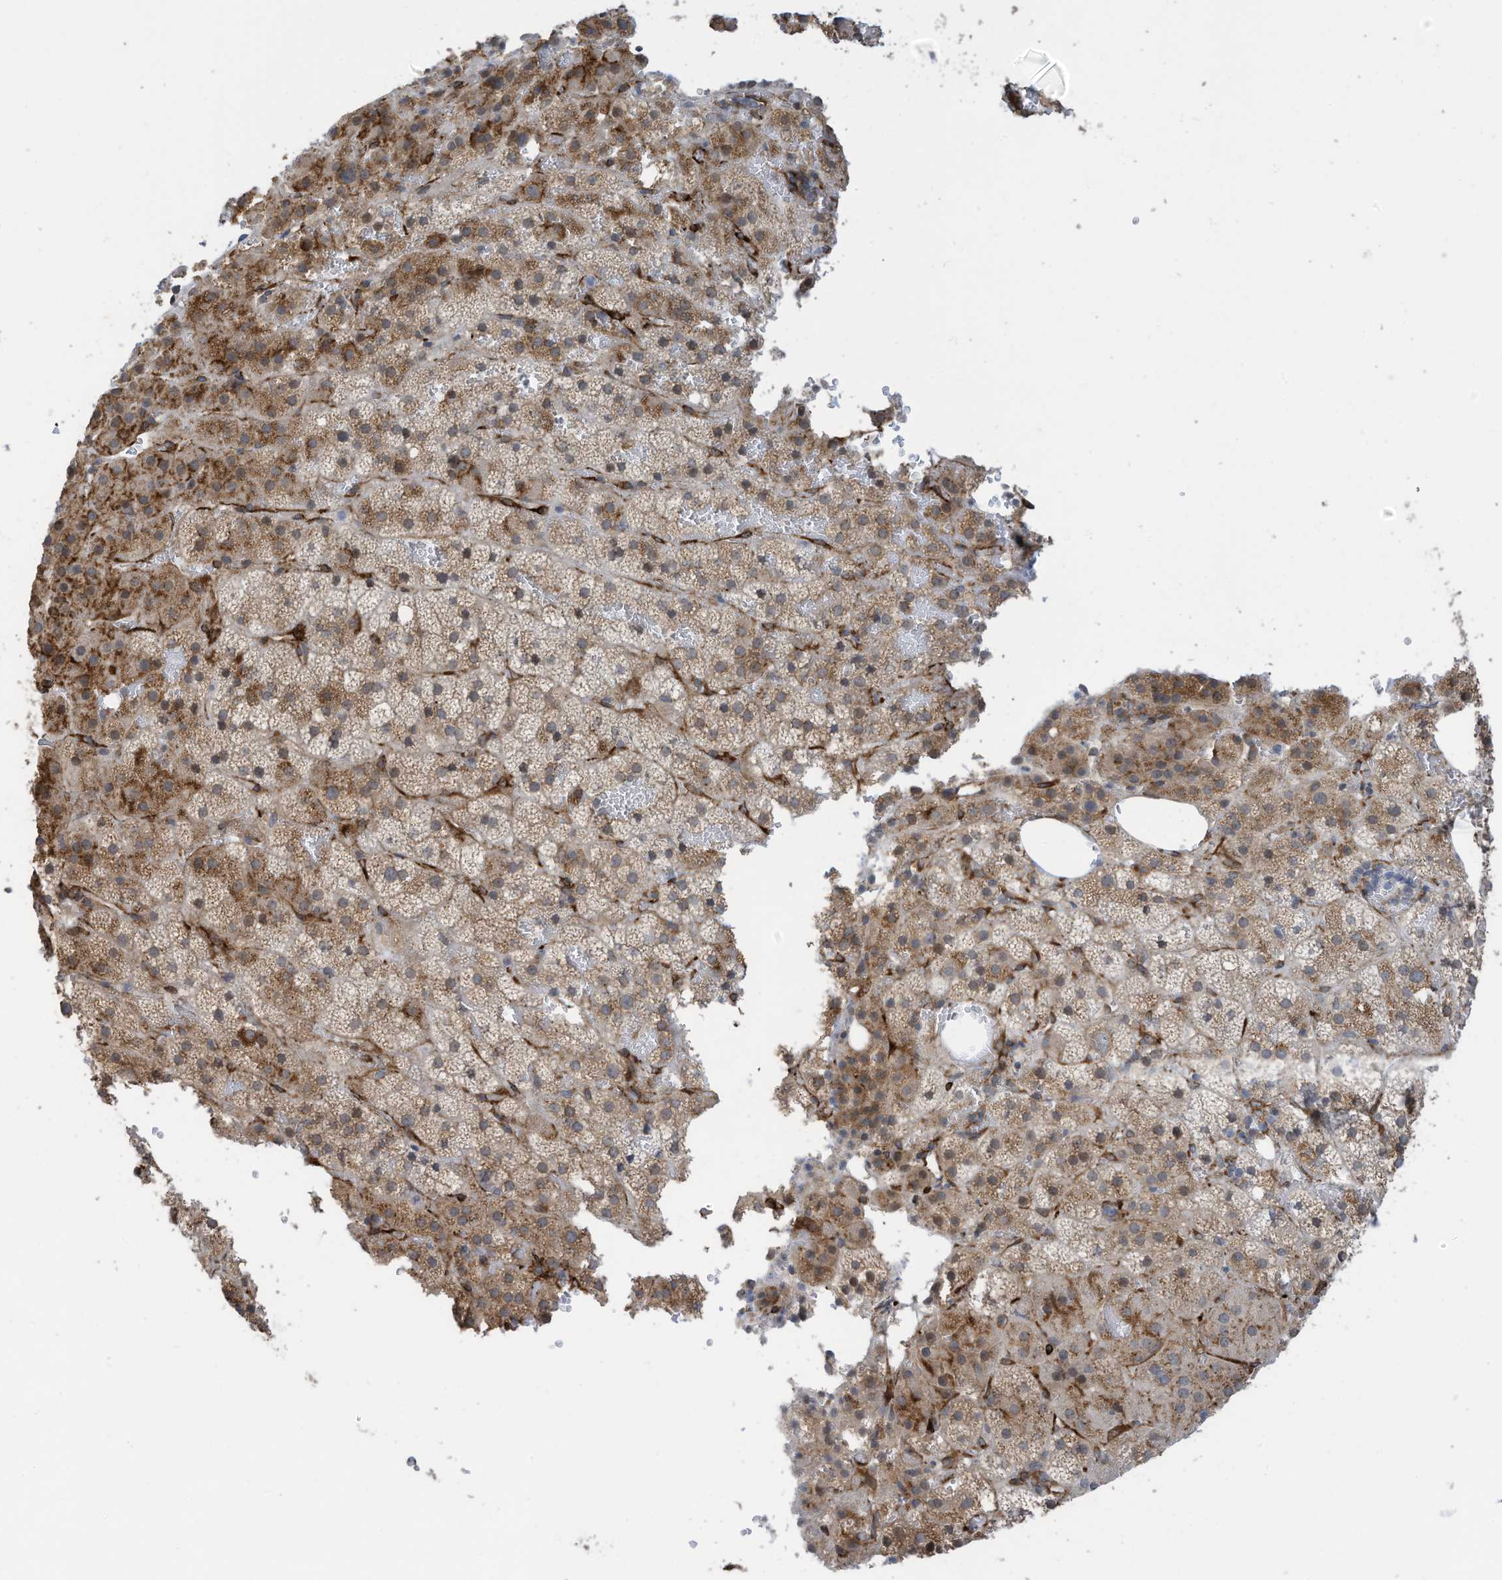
{"staining": {"intensity": "moderate", "quantity": "25%-75%", "location": "cytoplasmic/membranous"}, "tissue": "adrenal gland", "cell_type": "Glandular cells", "image_type": "normal", "snomed": [{"axis": "morphology", "description": "Normal tissue, NOS"}, {"axis": "topography", "description": "Adrenal gland"}], "caption": "Protein staining demonstrates moderate cytoplasmic/membranous positivity in approximately 25%-75% of glandular cells in benign adrenal gland. (brown staining indicates protein expression, while blue staining denotes nuclei).", "gene": "ZBTB45", "patient": {"sex": "female", "age": 59}}